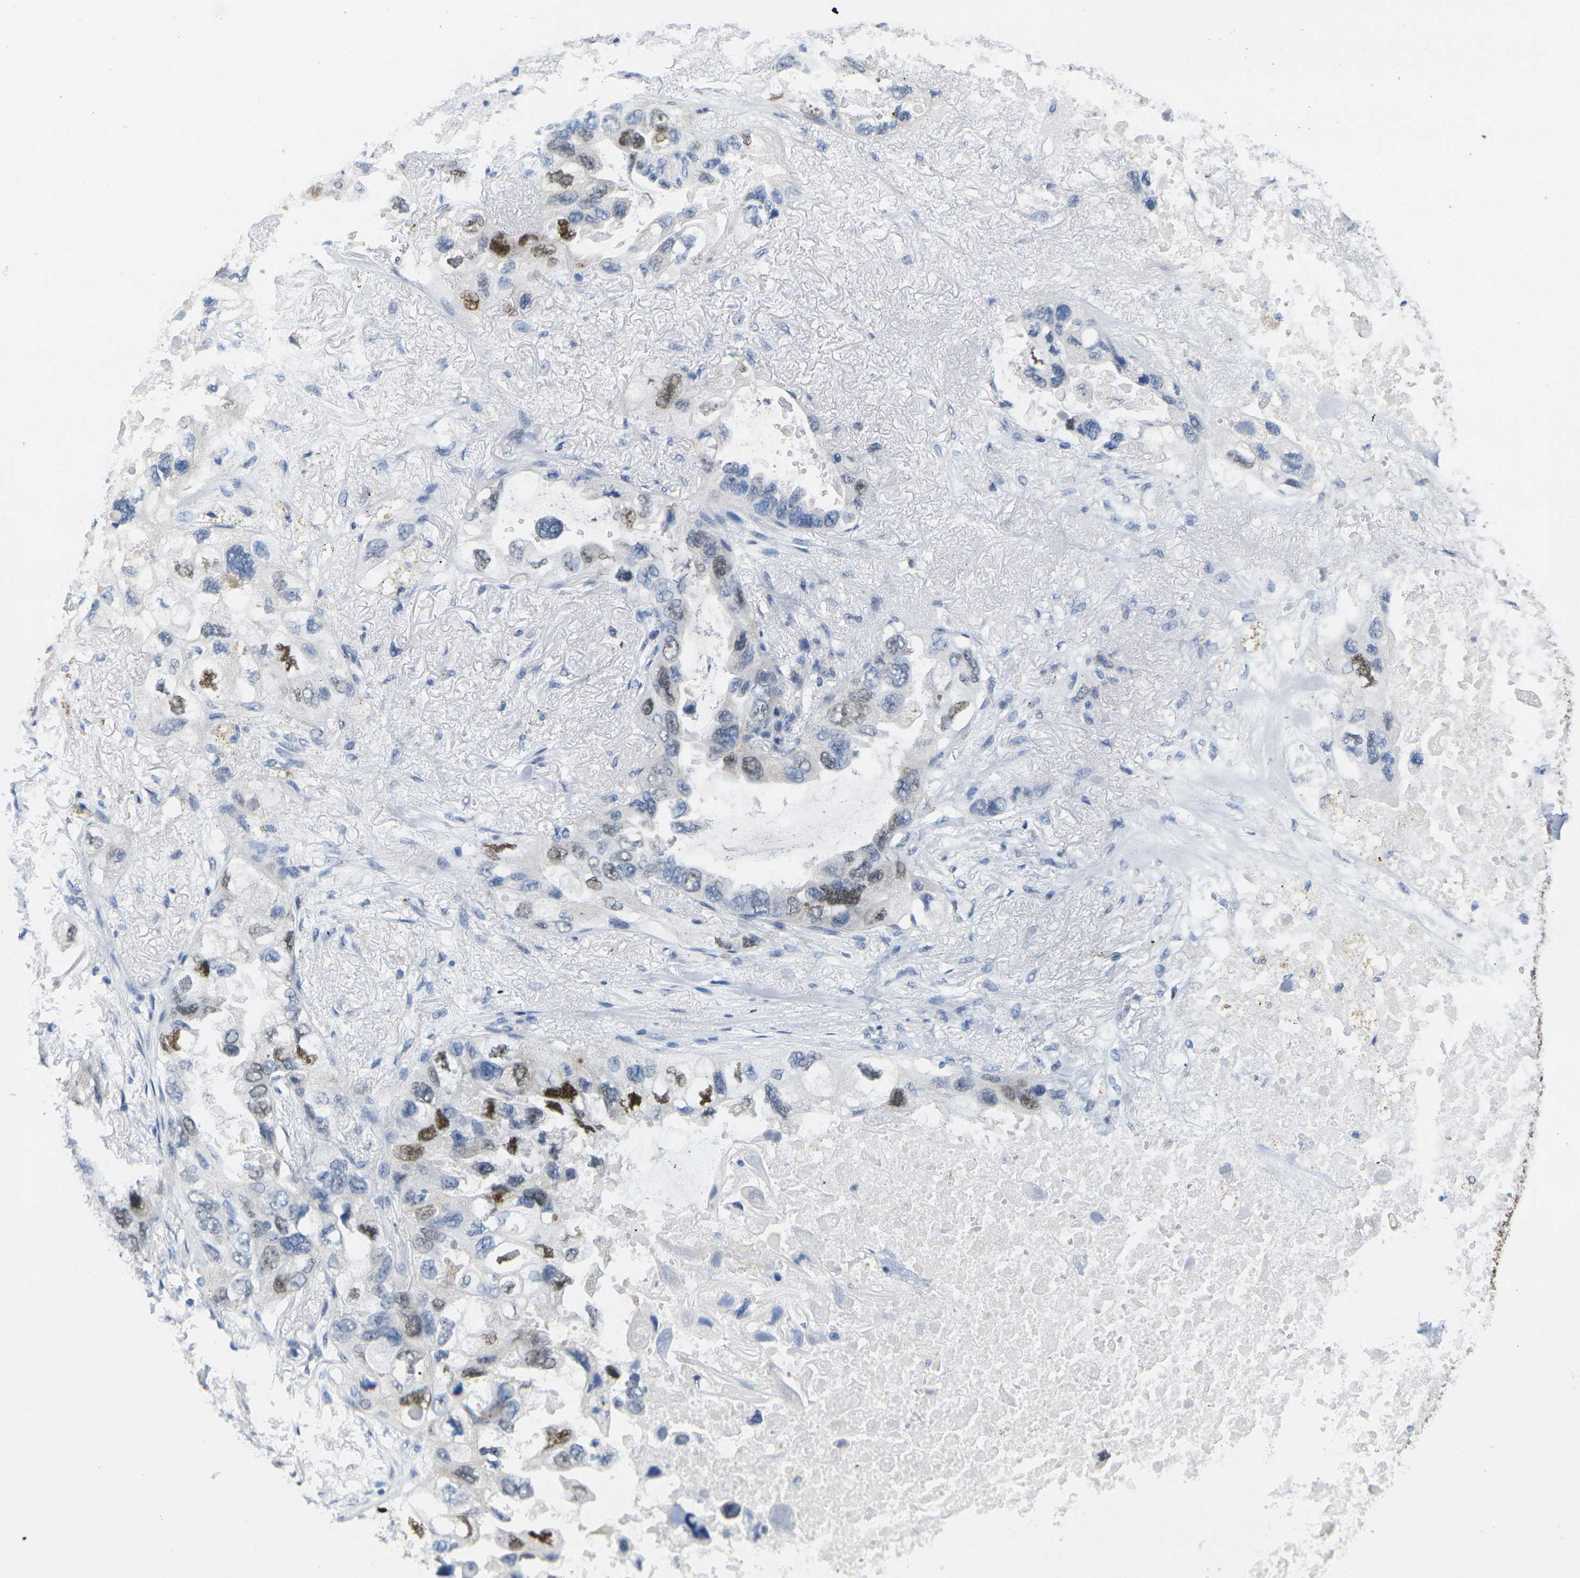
{"staining": {"intensity": "strong", "quantity": "<25%", "location": "nuclear"}, "tissue": "lung cancer", "cell_type": "Tumor cells", "image_type": "cancer", "snomed": [{"axis": "morphology", "description": "Squamous cell carcinoma, NOS"}, {"axis": "topography", "description": "Lung"}], "caption": "A micrograph of squamous cell carcinoma (lung) stained for a protein shows strong nuclear brown staining in tumor cells. Nuclei are stained in blue.", "gene": "CDK2", "patient": {"sex": "female", "age": 73}}